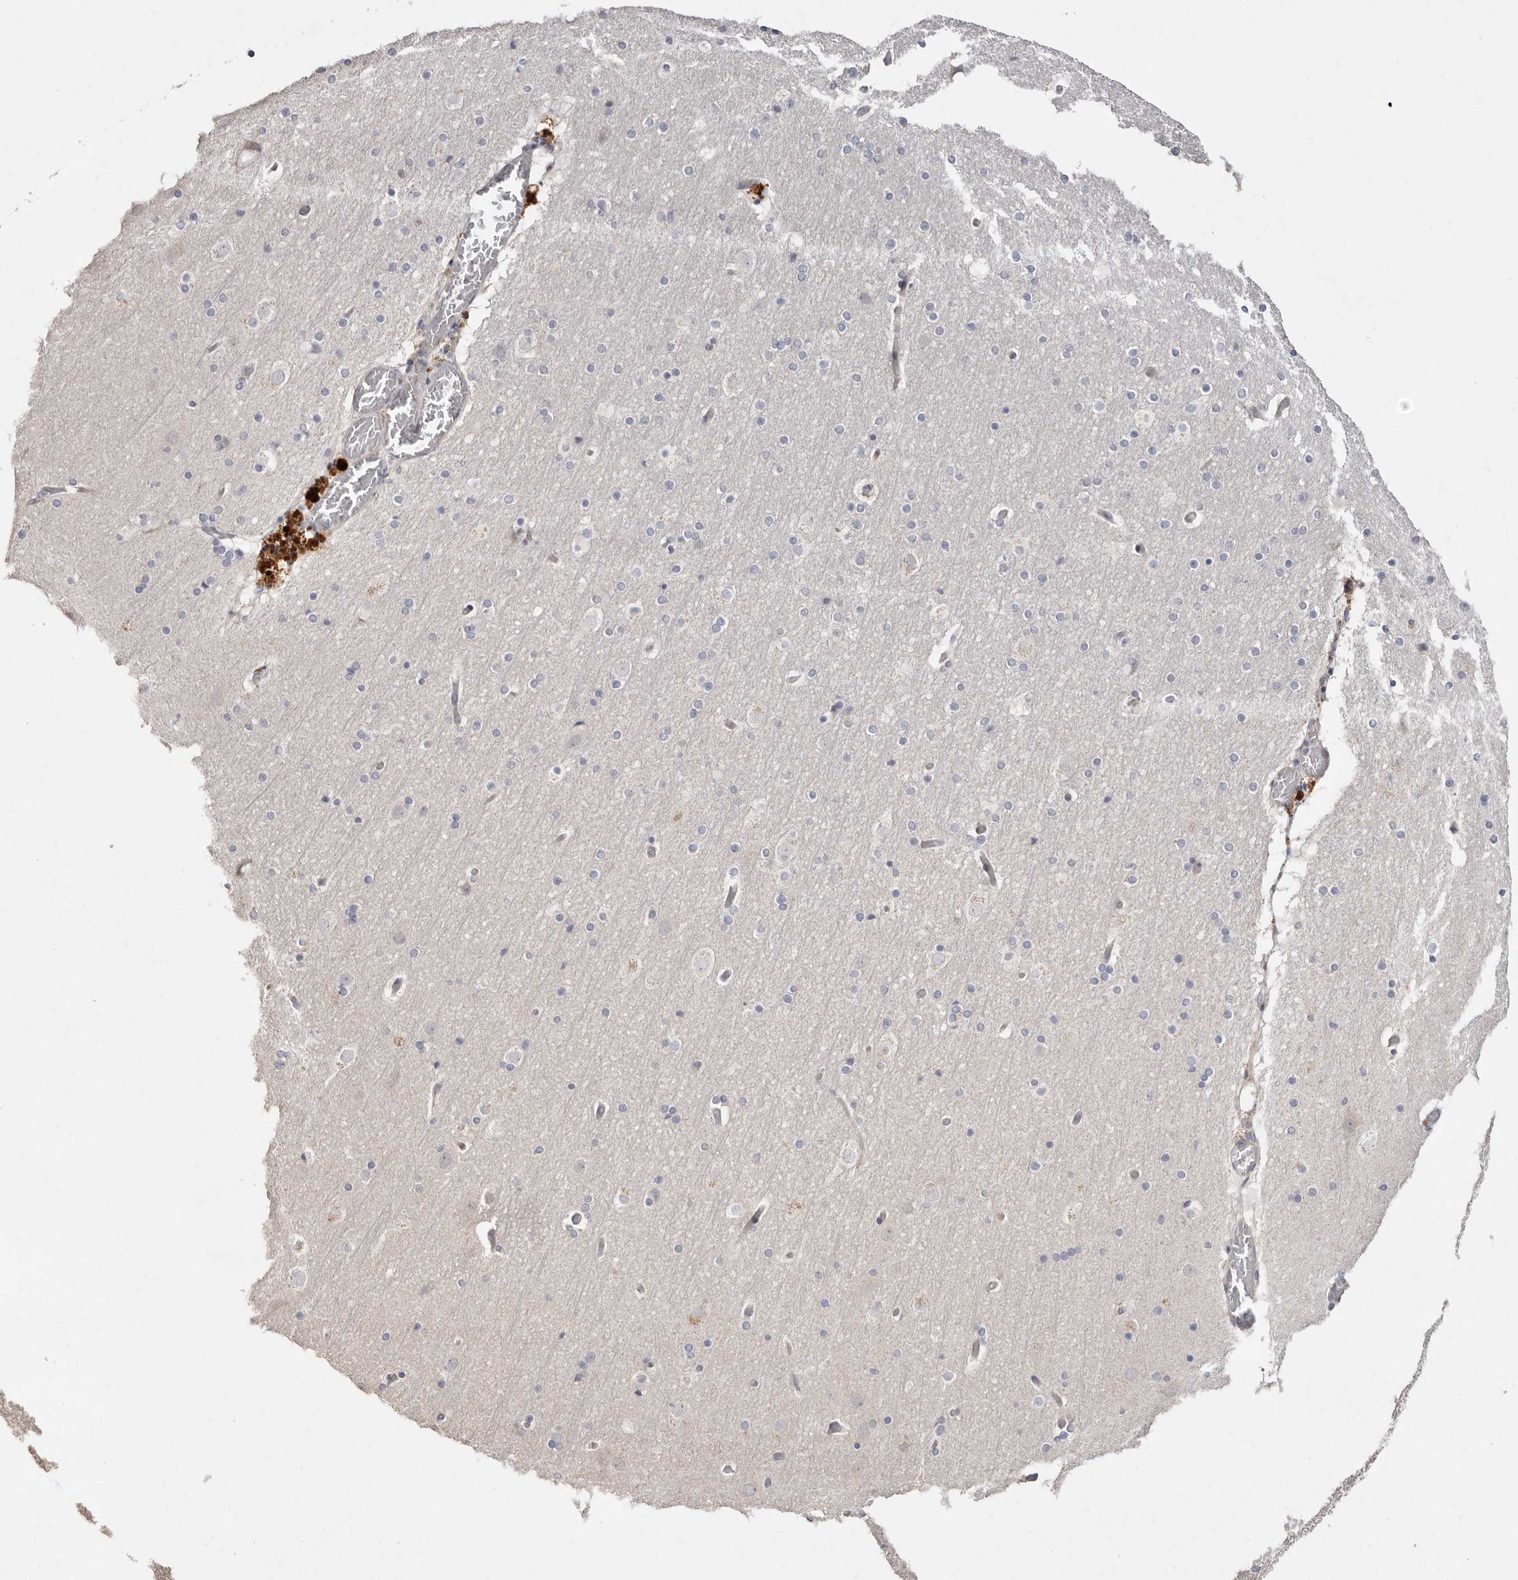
{"staining": {"intensity": "negative", "quantity": "none", "location": "none"}, "tissue": "cerebral cortex", "cell_type": "Endothelial cells", "image_type": "normal", "snomed": [{"axis": "morphology", "description": "Normal tissue, NOS"}, {"axis": "topography", "description": "Cerebral cortex"}], "caption": "Immunohistochemistry (IHC) histopathology image of benign cerebral cortex stained for a protein (brown), which demonstrates no positivity in endothelial cells.", "gene": "MMACHC", "patient": {"sex": "male", "age": 57}}